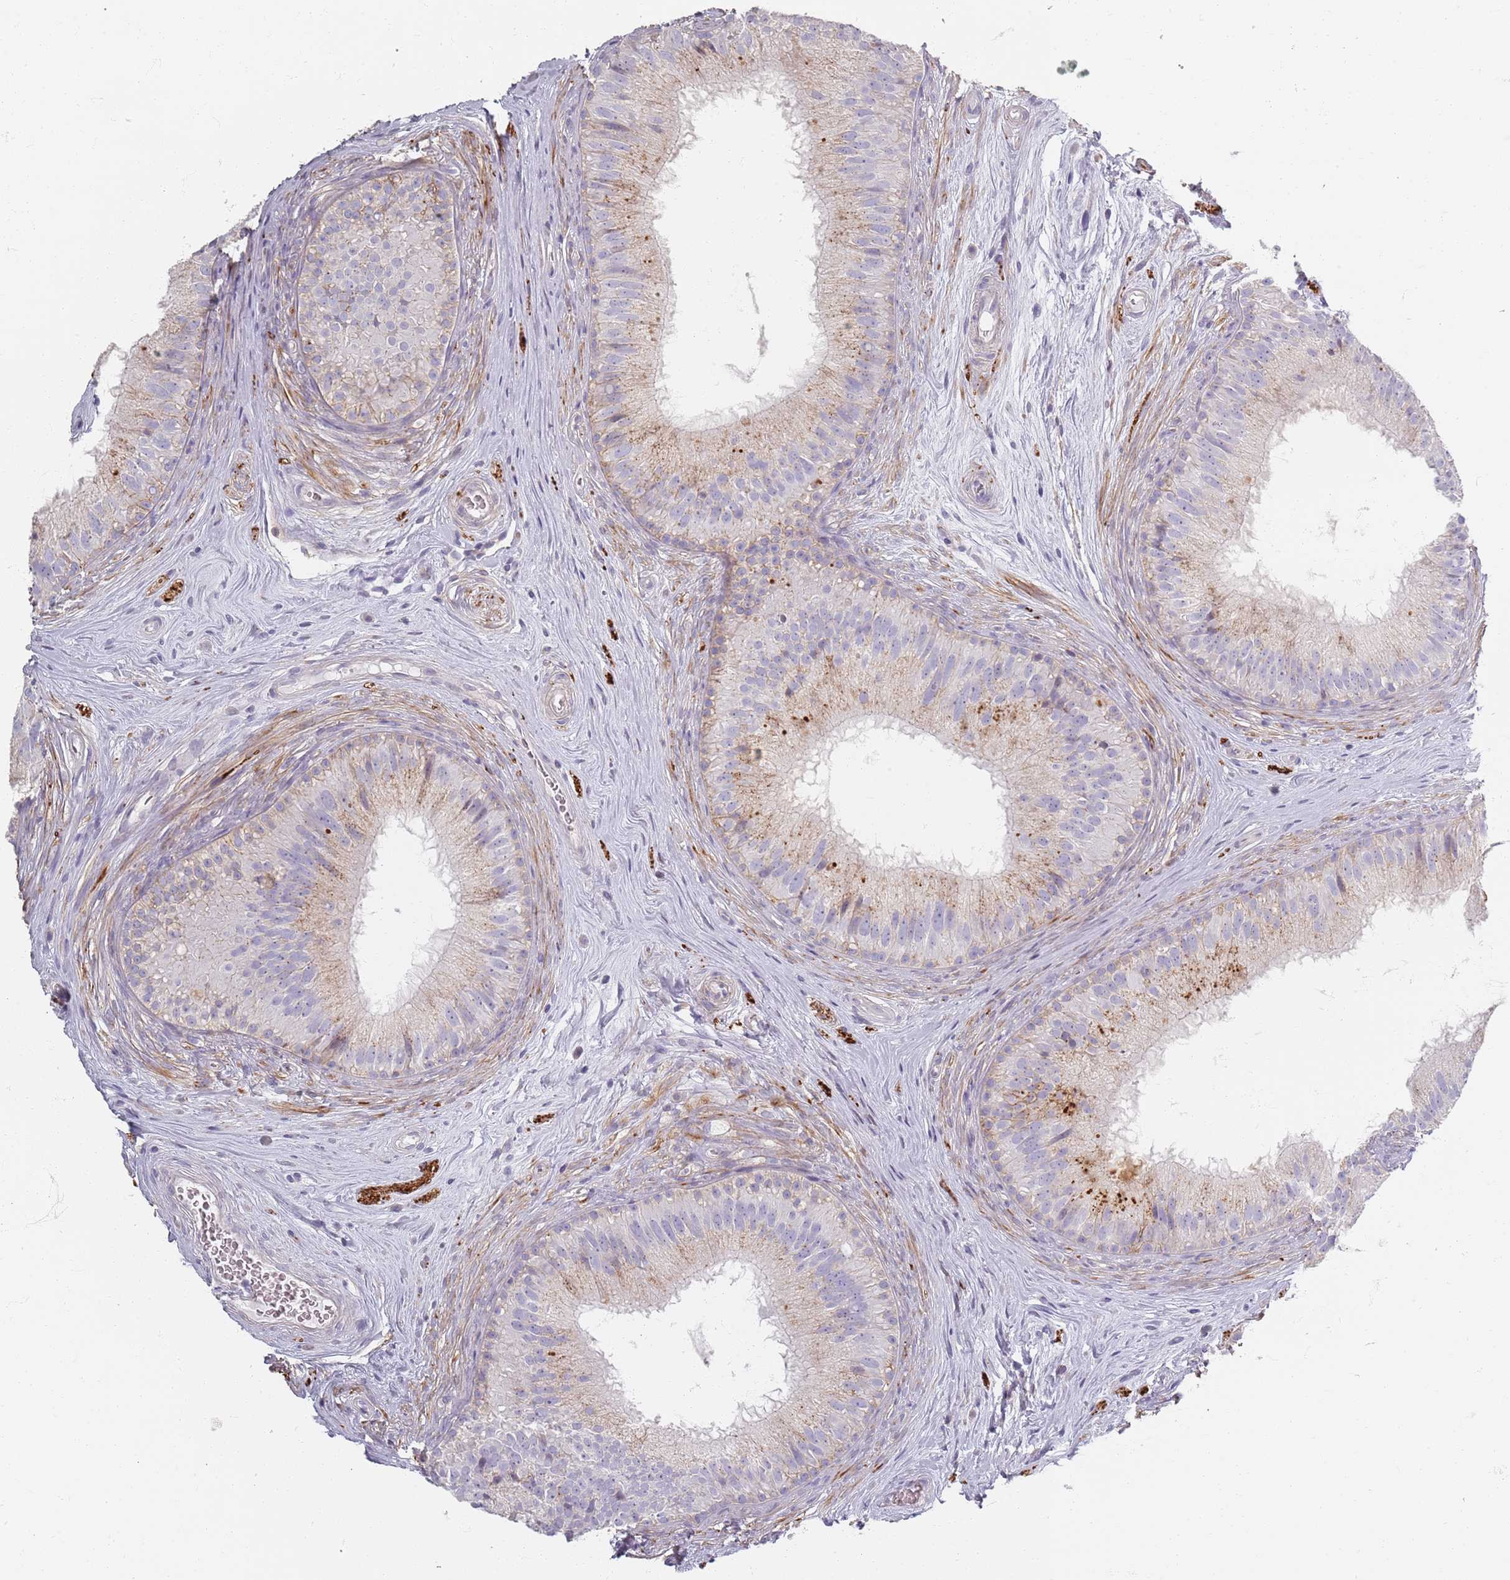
{"staining": {"intensity": "moderate", "quantity": "25%-75%", "location": "cytoplasmic/membranous"}, "tissue": "epididymis", "cell_type": "Glandular cells", "image_type": "normal", "snomed": [{"axis": "morphology", "description": "Normal tissue, NOS"}, {"axis": "topography", "description": "Epididymis"}], "caption": "Immunohistochemical staining of unremarkable epididymis demonstrates moderate cytoplasmic/membranous protein expression in about 25%-75% of glandular cells.", "gene": "SYNGR3", "patient": {"sex": "male", "age": 34}}